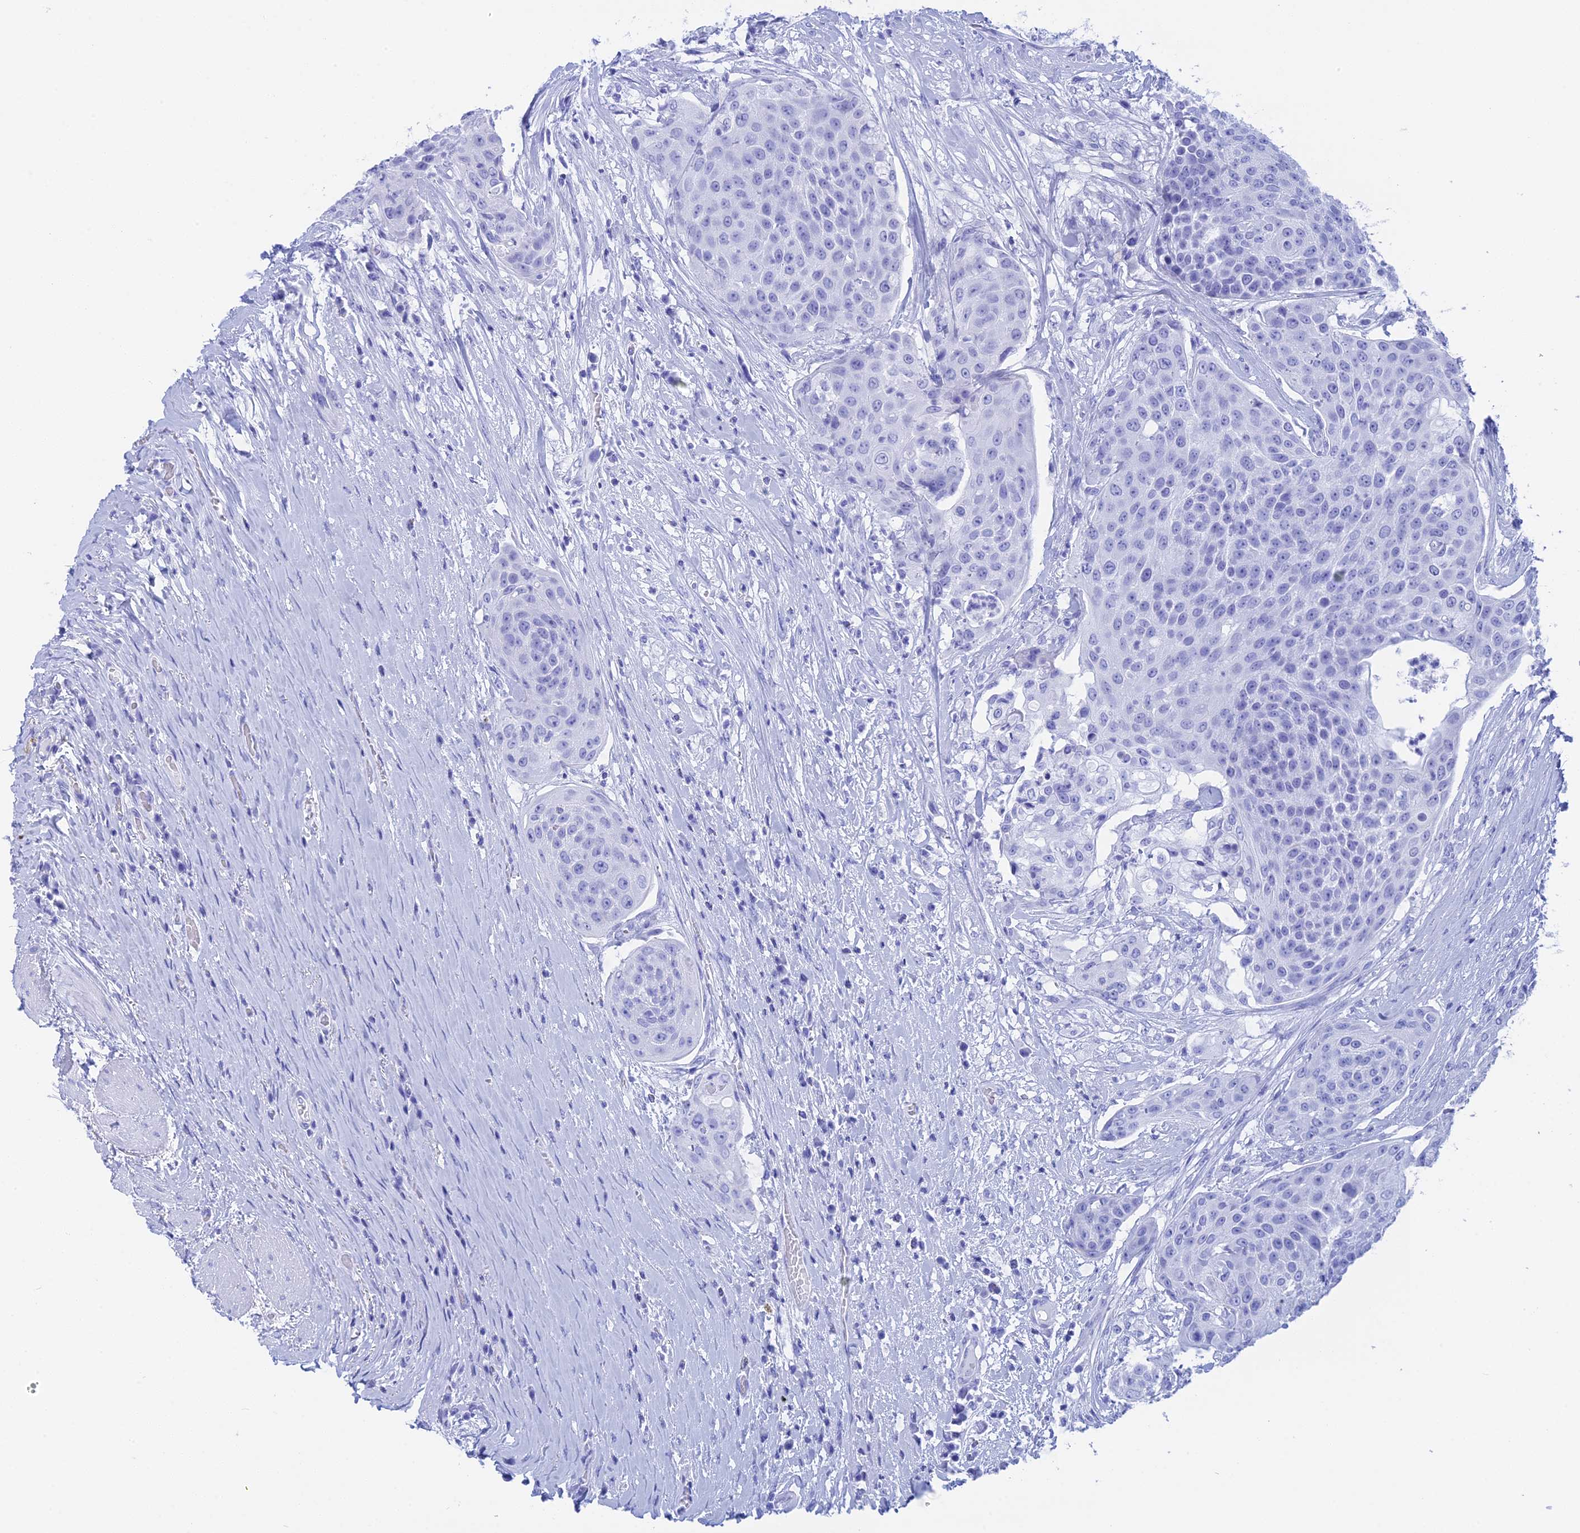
{"staining": {"intensity": "negative", "quantity": "none", "location": "none"}, "tissue": "urothelial cancer", "cell_type": "Tumor cells", "image_type": "cancer", "snomed": [{"axis": "morphology", "description": "Urothelial carcinoma, High grade"}, {"axis": "topography", "description": "Urinary bladder"}], "caption": "An image of human high-grade urothelial carcinoma is negative for staining in tumor cells. Nuclei are stained in blue.", "gene": "TEX101", "patient": {"sex": "female", "age": 63}}